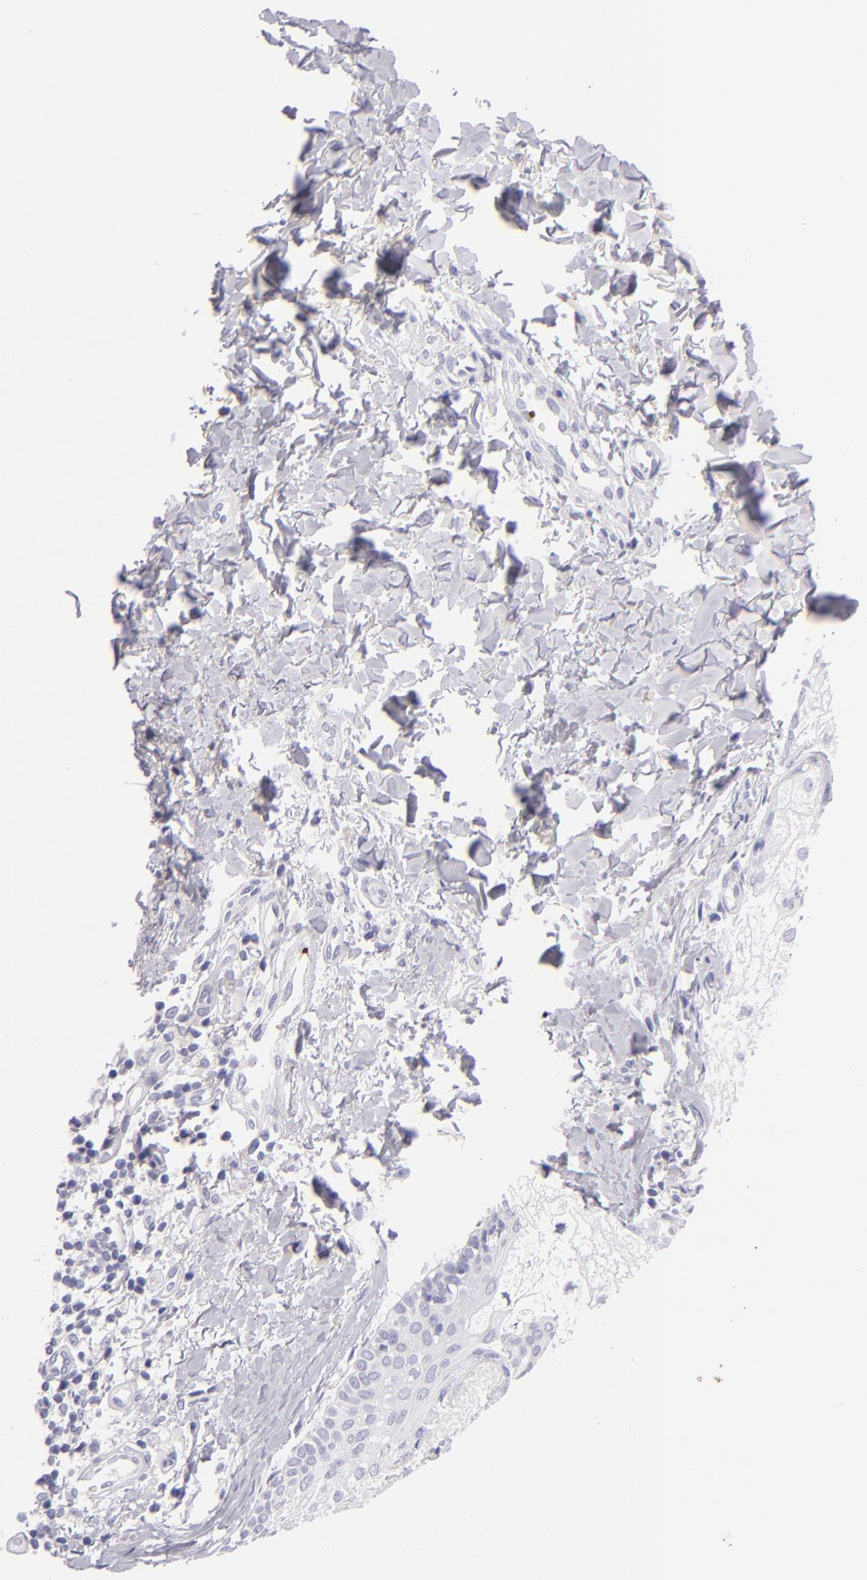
{"staining": {"intensity": "negative", "quantity": "none", "location": "none"}, "tissue": "melanoma", "cell_type": "Tumor cells", "image_type": "cancer", "snomed": [{"axis": "morphology", "description": "Malignant melanoma, NOS"}, {"axis": "topography", "description": "Skin"}], "caption": "Tumor cells show no significant staining in melanoma. The staining was performed using DAB (3,3'-diaminobenzidine) to visualize the protein expression in brown, while the nuclei were stained in blue with hematoxylin (Magnification: 20x).", "gene": "GP1BA", "patient": {"sex": "male", "age": 23}}